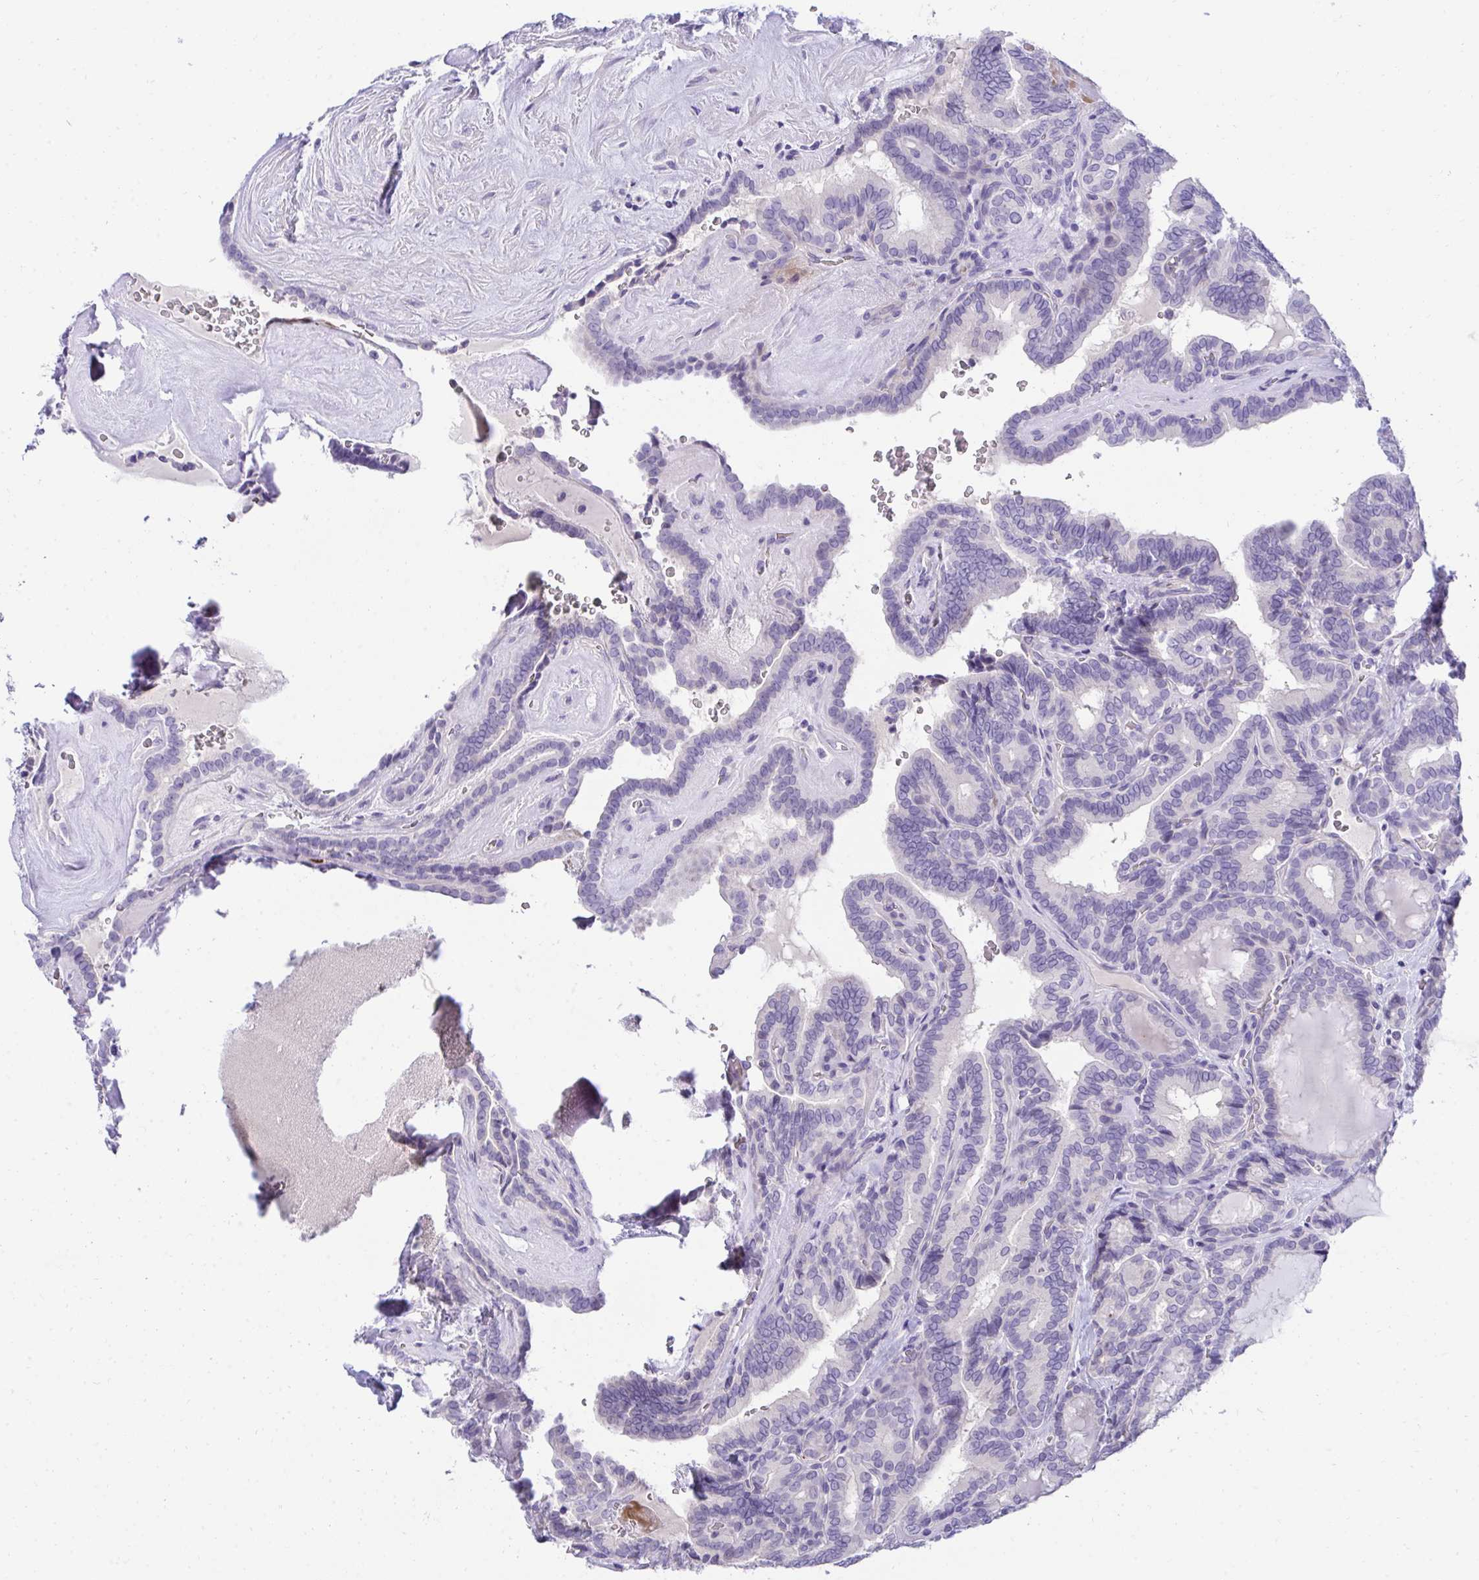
{"staining": {"intensity": "negative", "quantity": "none", "location": "none"}, "tissue": "thyroid cancer", "cell_type": "Tumor cells", "image_type": "cancer", "snomed": [{"axis": "morphology", "description": "Papillary adenocarcinoma, NOS"}, {"axis": "topography", "description": "Thyroid gland"}], "caption": "This photomicrograph is of thyroid cancer stained with immunohistochemistry to label a protein in brown with the nuclei are counter-stained blue. There is no expression in tumor cells. Brightfield microscopy of immunohistochemistry stained with DAB (3,3'-diaminobenzidine) (brown) and hematoxylin (blue), captured at high magnification.", "gene": "TMCO5A", "patient": {"sex": "female", "age": 21}}